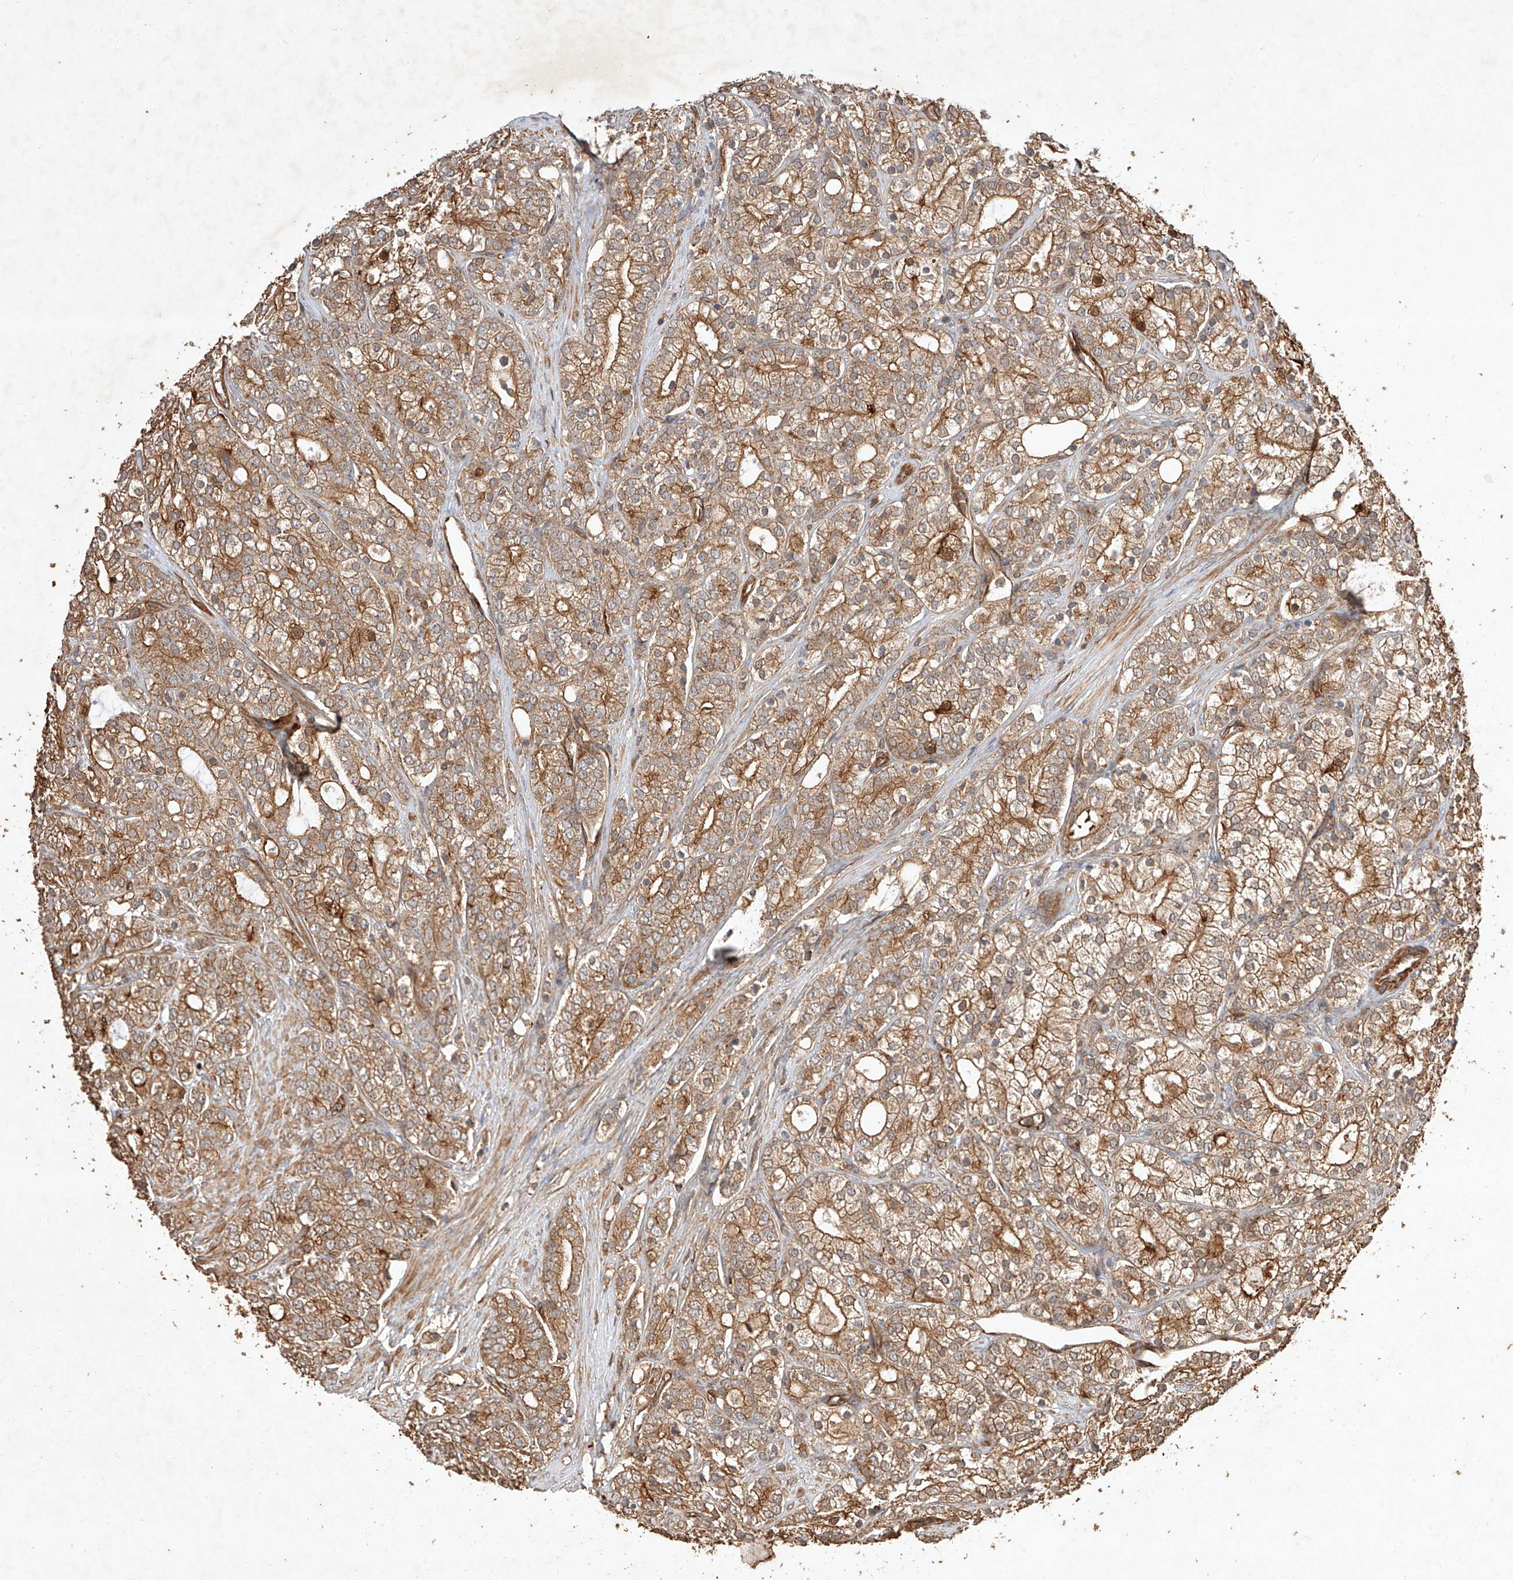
{"staining": {"intensity": "moderate", "quantity": ">75%", "location": "cytoplasmic/membranous"}, "tissue": "prostate cancer", "cell_type": "Tumor cells", "image_type": "cancer", "snomed": [{"axis": "morphology", "description": "Adenocarcinoma, High grade"}, {"axis": "topography", "description": "Prostate"}], "caption": "Brown immunohistochemical staining in prostate cancer displays moderate cytoplasmic/membranous positivity in about >75% of tumor cells.", "gene": "GHDC", "patient": {"sex": "male", "age": 57}}